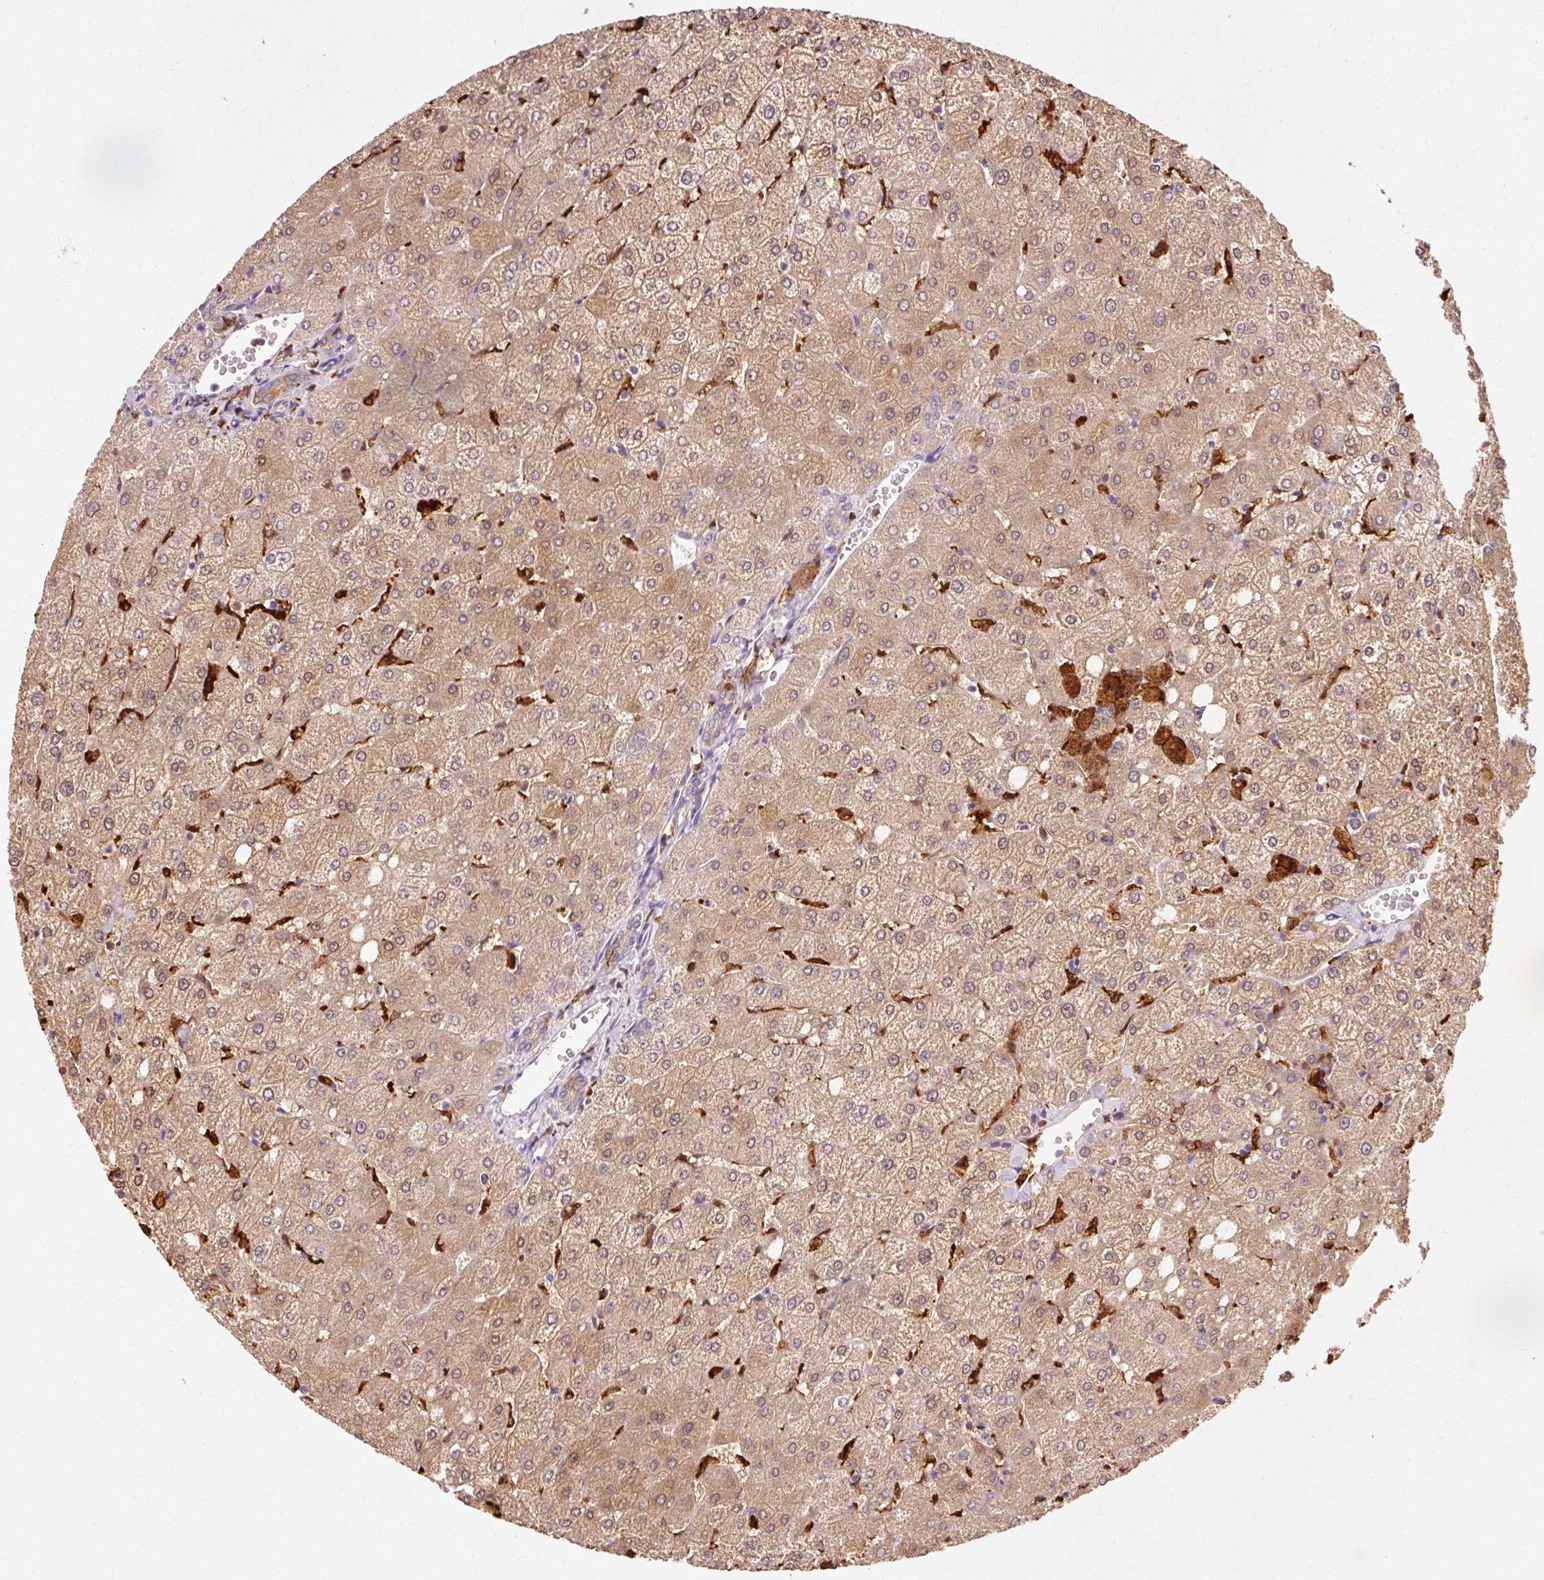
{"staining": {"intensity": "moderate", "quantity": "<25%", "location": "cytoplasmic/membranous"}, "tissue": "liver", "cell_type": "Cholangiocytes", "image_type": "normal", "snomed": [{"axis": "morphology", "description": "Normal tissue, NOS"}, {"axis": "topography", "description": "Liver"}], "caption": "Benign liver displays moderate cytoplasmic/membranous staining in about <25% of cholangiocytes The protein of interest is stained brown, and the nuclei are stained in blue (DAB (3,3'-diaminobenzidine) IHC with brightfield microscopy, high magnification)..", "gene": "GPX1", "patient": {"sex": "female", "age": 54}}